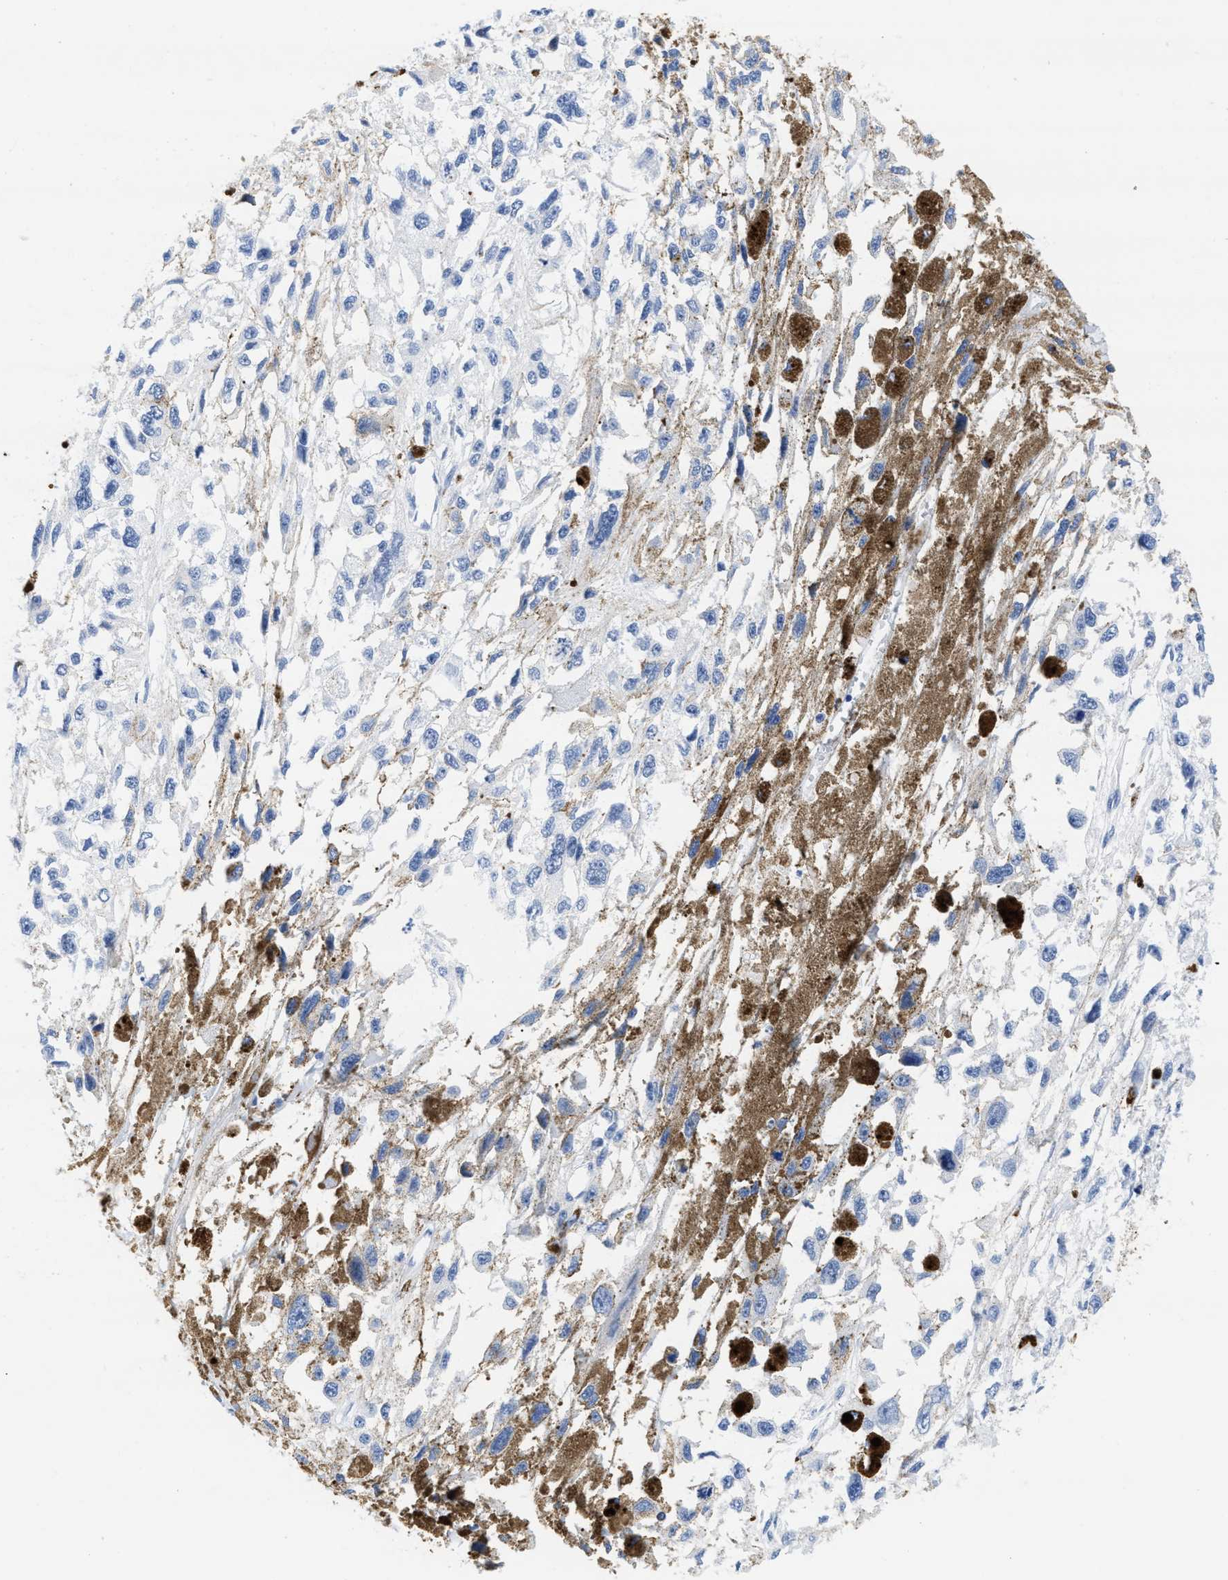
{"staining": {"intensity": "negative", "quantity": "none", "location": "none"}, "tissue": "melanoma", "cell_type": "Tumor cells", "image_type": "cancer", "snomed": [{"axis": "morphology", "description": "Malignant melanoma, Metastatic site"}, {"axis": "topography", "description": "Lymph node"}], "caption": "Image shows no protein positivity in tumor cells of melanoma tissue.", "gene": "TTC3", "patient": {"sex": "male", "age": 59}}